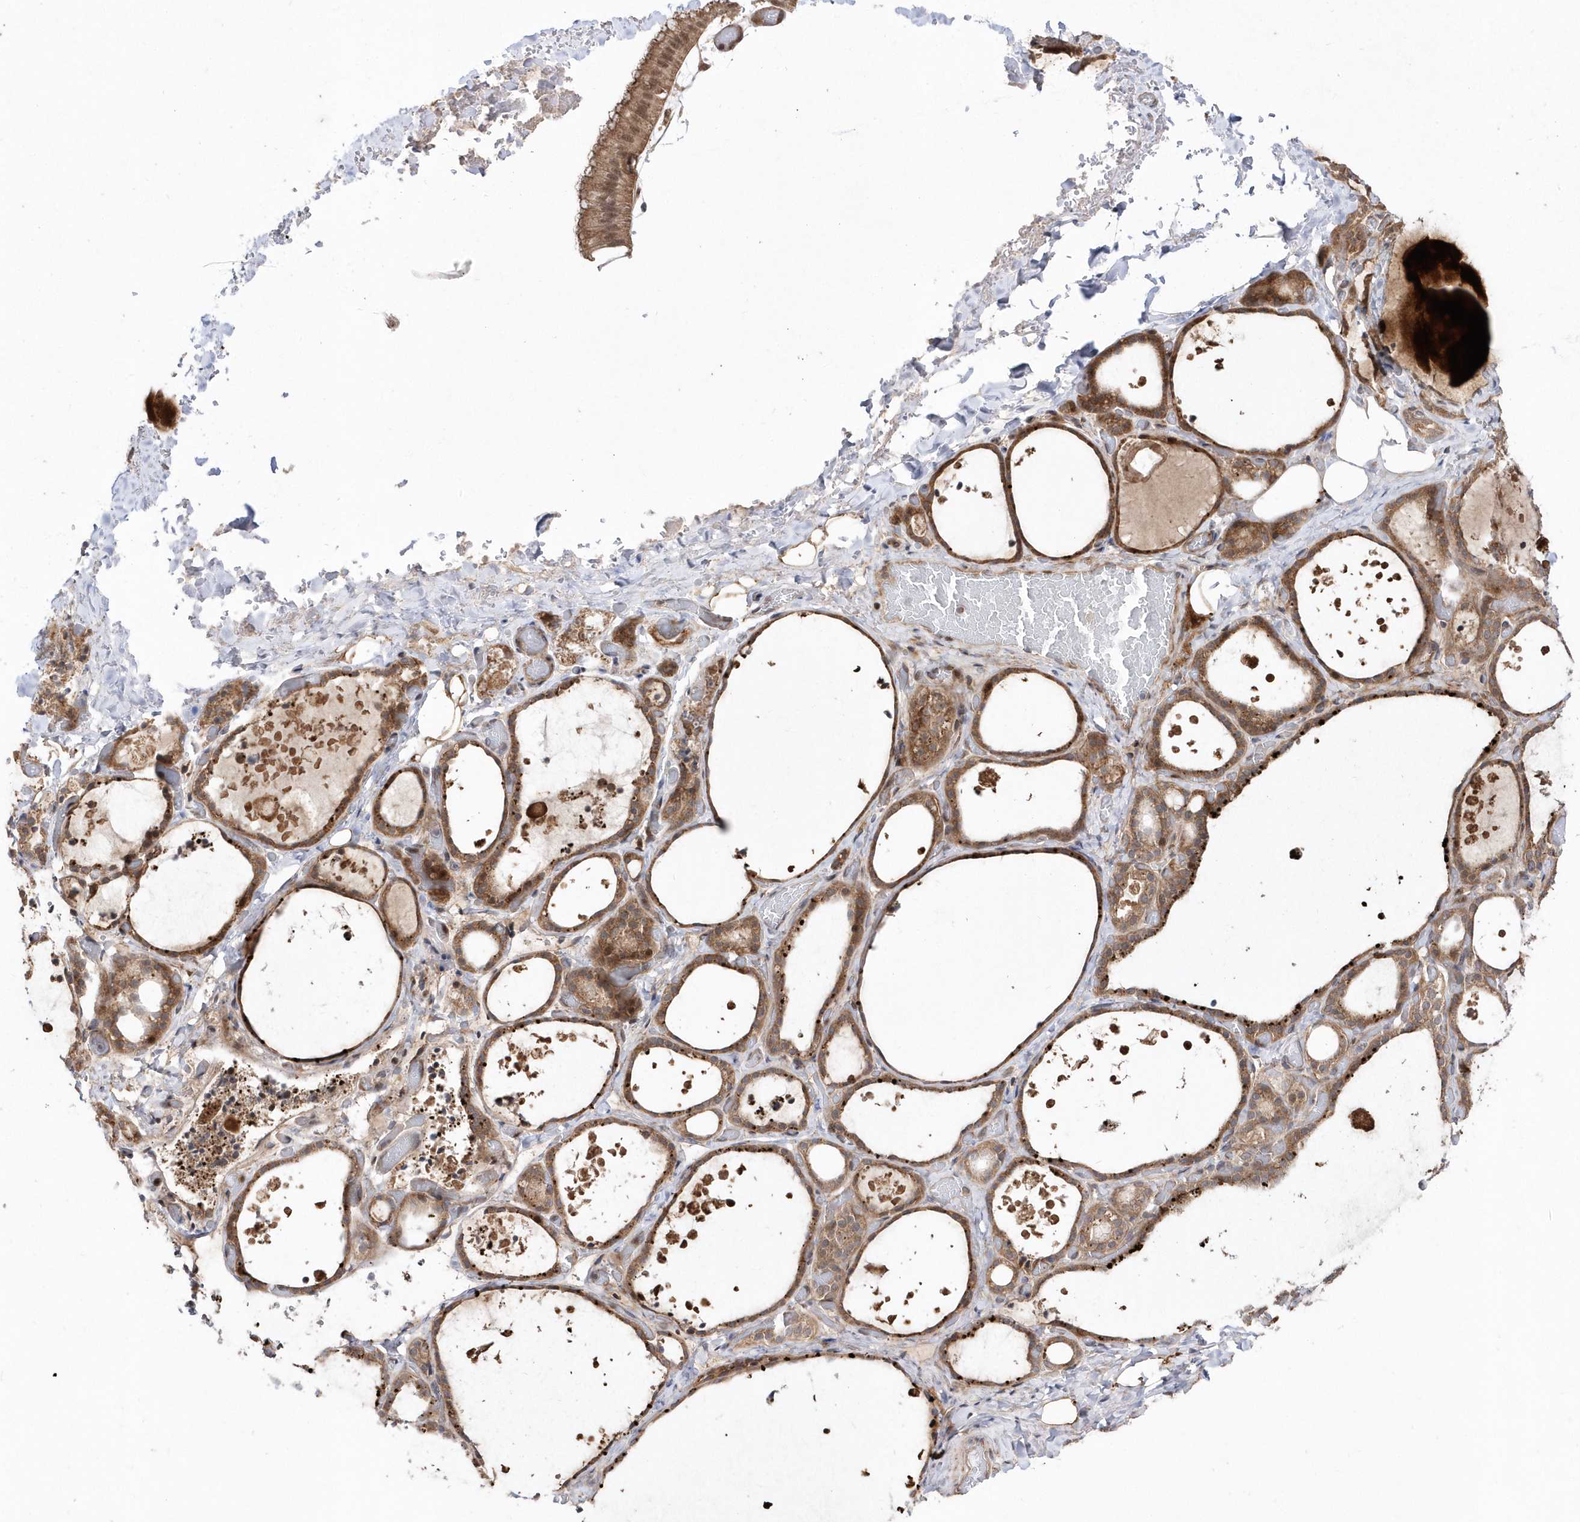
{"staining": {"intensity": "moderate", "quantity": ">75%", "location": "cytoplasmic/membranous,nuclear"}, "tissue": "thyroid gland", "cell_type": "Glandular cells", "image_type": "normal", "snomed": [{"axis": "morphology", "description": "Normal tissue, NOS"}, {"axis": "topography", "description": "Thyroid gland"}], "caption": "Immunohistochemistry image of benign thyroid gland: human thyroid gland stained using IHC exhibits medium levels of moderate protein expression localized specifically in the cytoplasmic/membranous,nuclear of glandular cells, appearing as a cytoplasmic/membranous,nuclear brown color.", "gene": "DALRD3", "patient": {"sex": "female", "age": 44}}